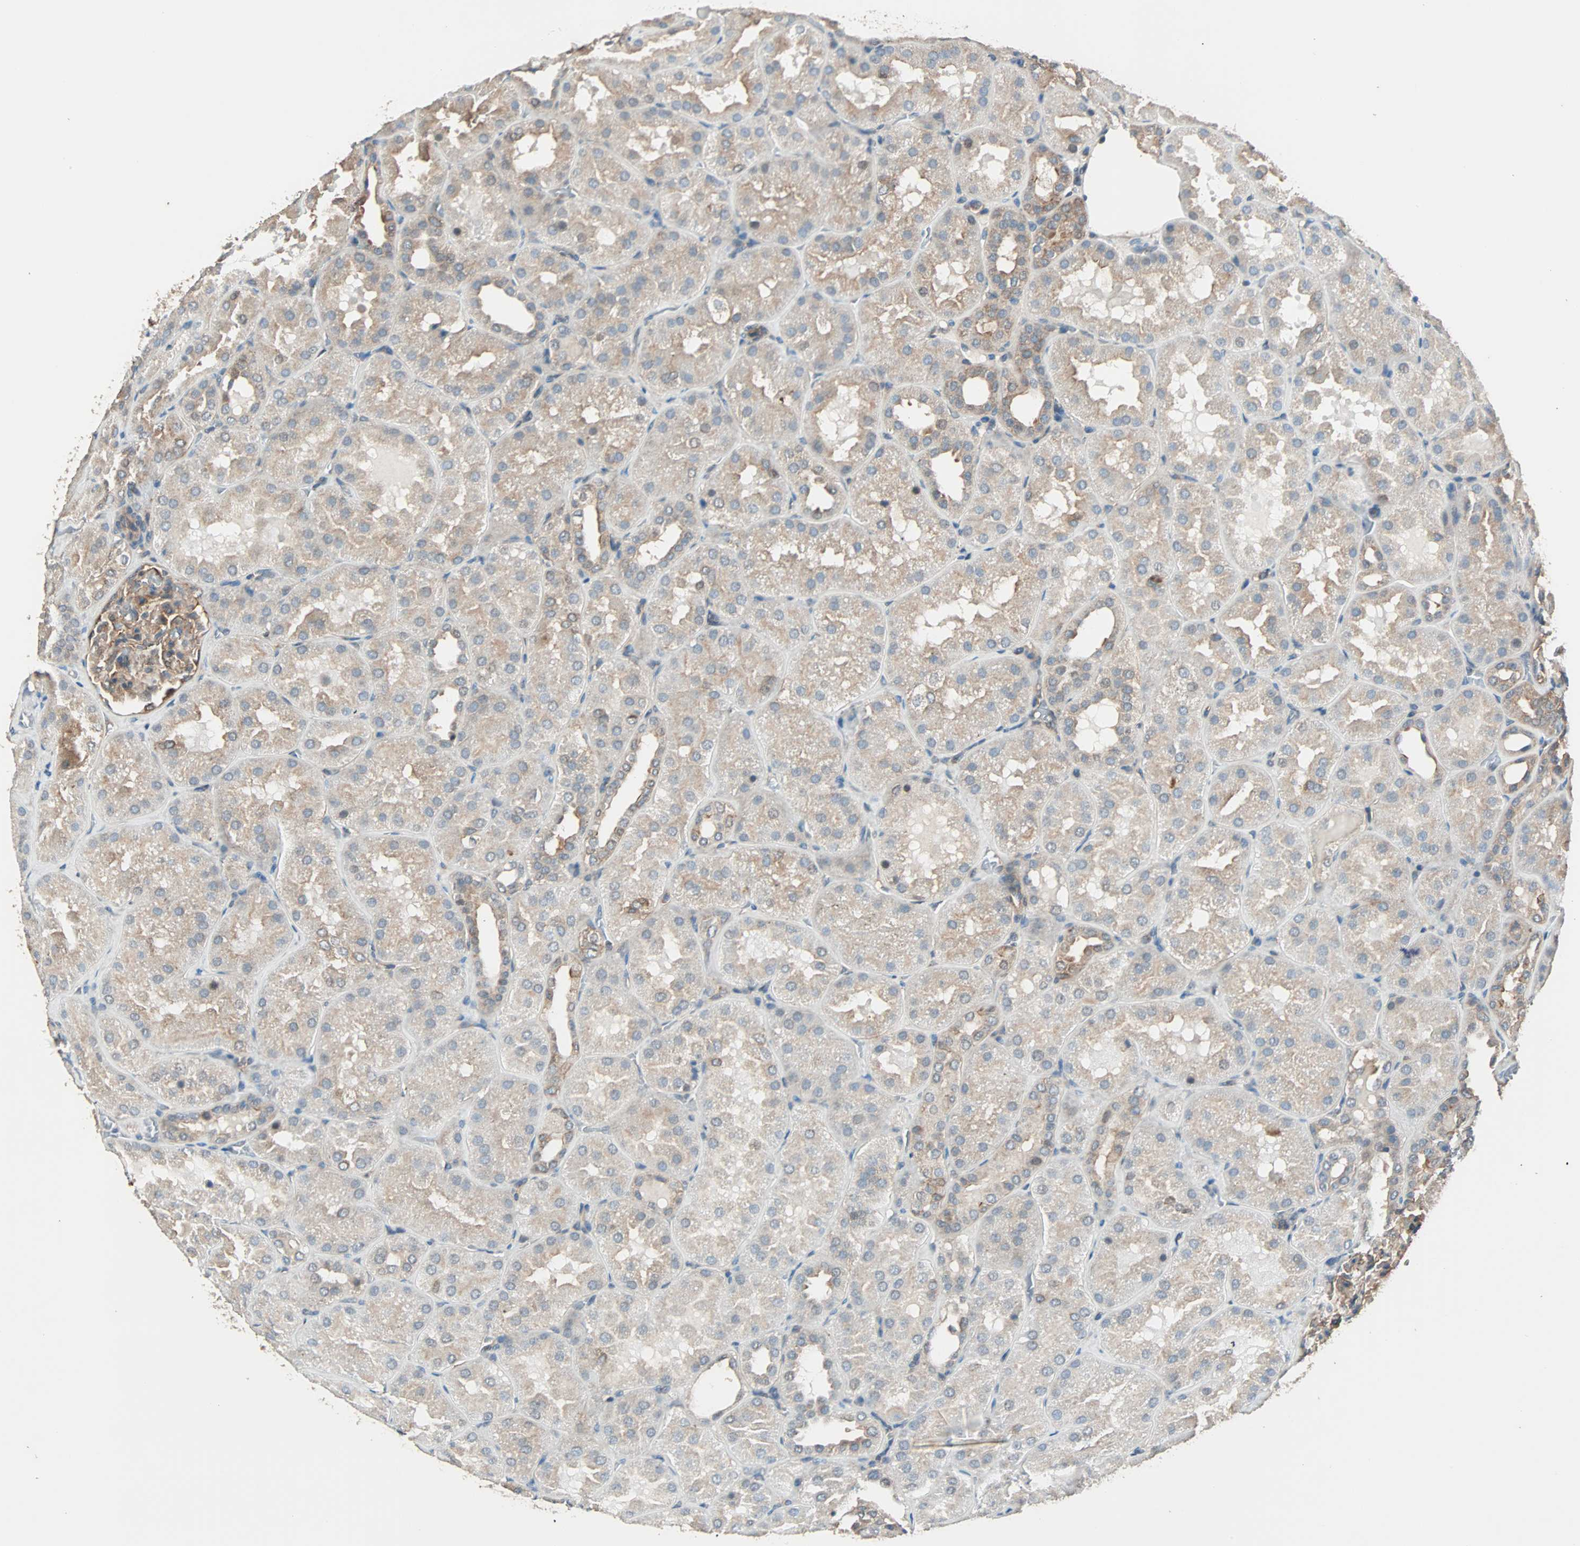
{"staining": {"intensity": "weak", "quantity": "25%-75%", "location": "cytoplasmic/membranous"}, "tissue": "kidney", "cell_type": "Cells in glomeruli", "image_type": "normal", "snomed": [{"axis": "morphology", "description": "Normal tissue, NOS"}, {"axis": "topography", "description": "Kidney"}], "caption": "Immunohistochemical staining of benign kidney demonstrates weak cytoplasmic/membranous protein expression in about 25%-75% of cells in glomeruli.", "gene": "MAP3K21", "patient": {"sex": "male", "age": 28}}